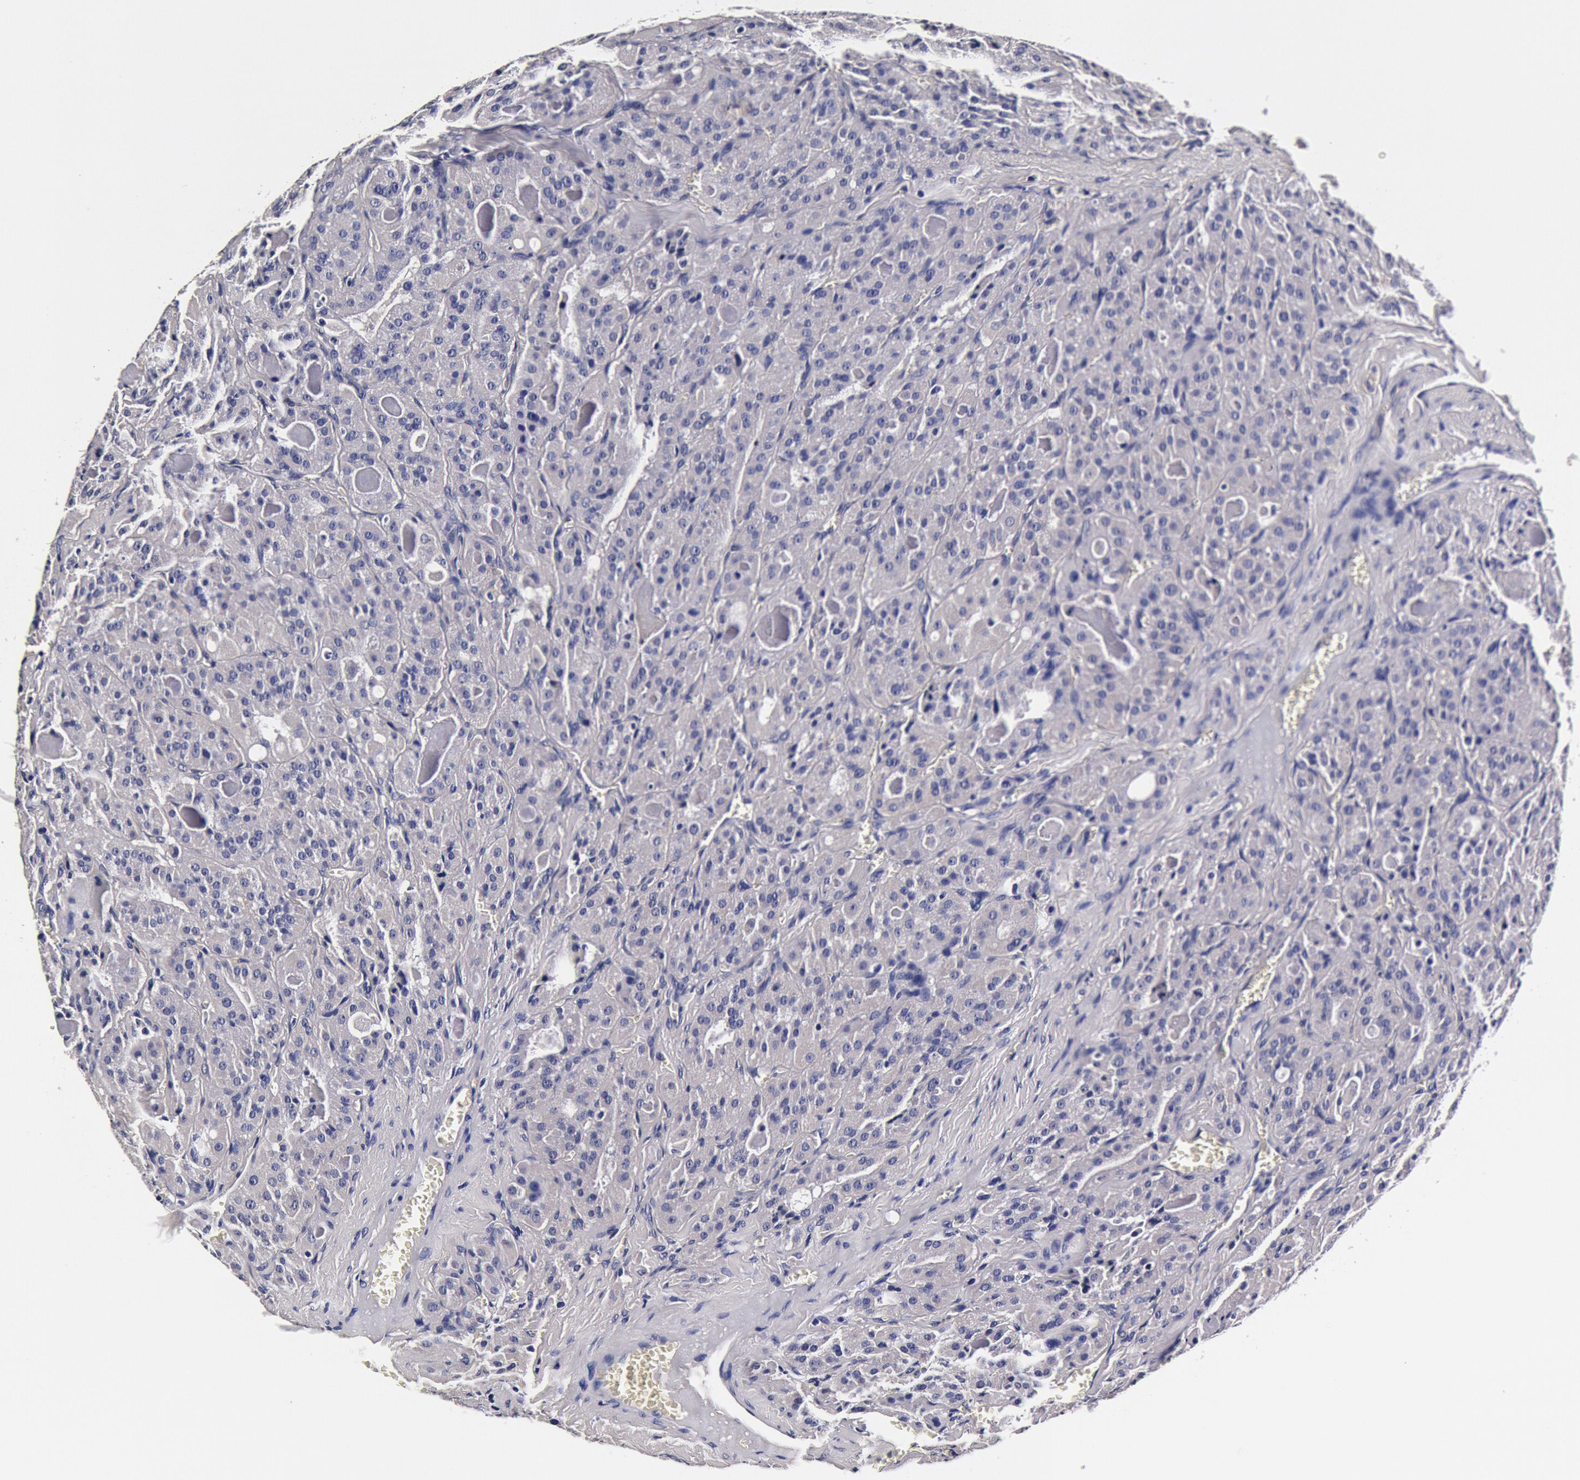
{"staining": {"intensity": "negative", "quantity": "none", "location": "none"}, "tissue": "thyroid cancer", "cell_type": "Tumor cells", "image_type": "cancer", "snomed": [{"axis": "morphology", "description": "Carcinoma, NOS"}, {"axis": "topography", "description": "Thyroid gland"}], "caption": "Image shows no significant protein staining in tumor cells of thyroid cancer. (Brightfield microscopy of DAB immunohistochemistry at high magnification).", "gene": "CCDC22", "patient": {"sex": "male", "age": 76}}